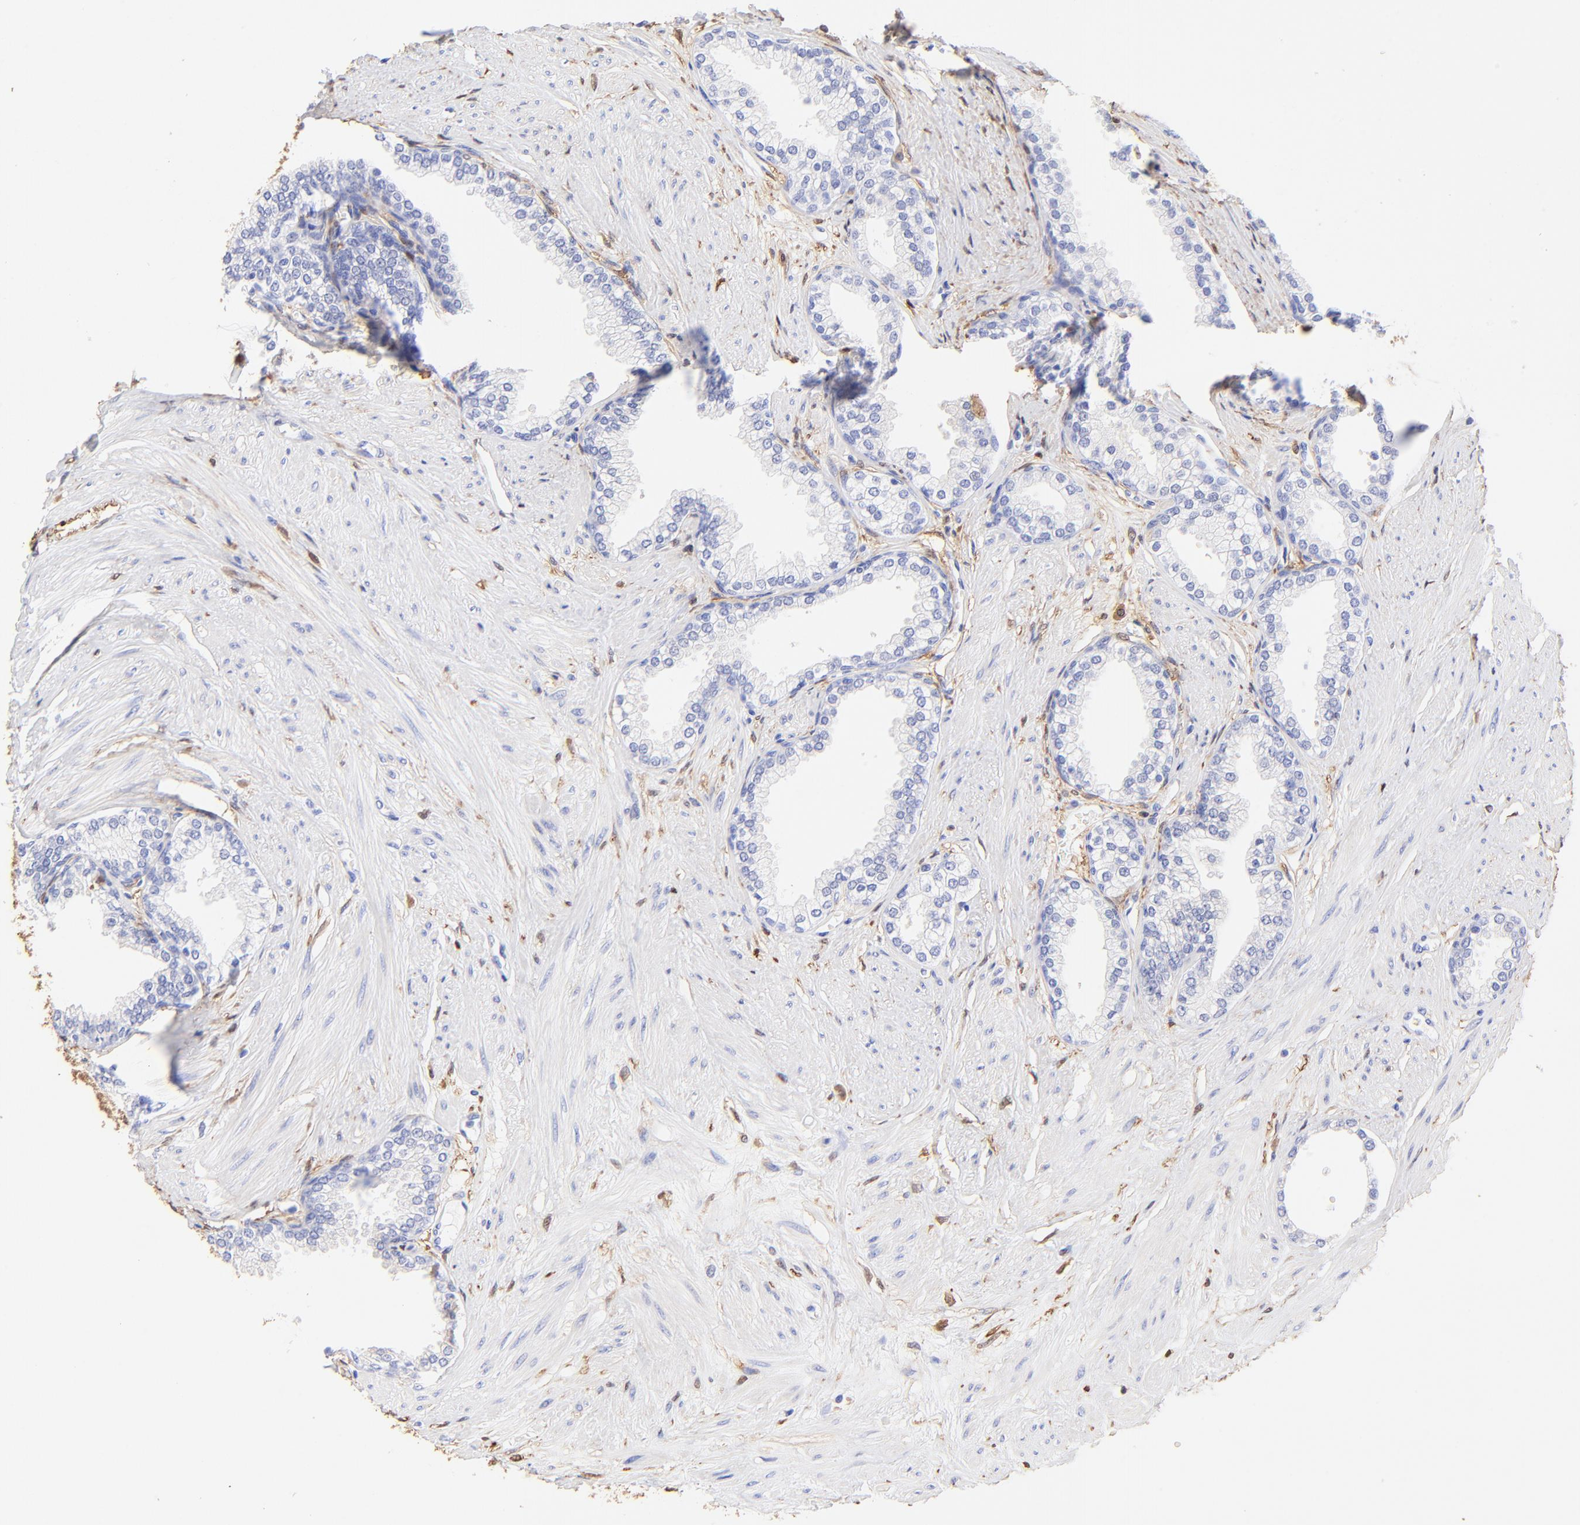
{"staining": {"intensity": "negative", "quantity": "none", "location": "none"}, "tissue": "prostate", "cell_type": "Glandular cells", "image_type": "normal", "snomed": [{"axis": "morphology", "description": "Normal tissue, NOS"}, {"axis": "topography", "description": "Prostate"}], "caption": "High magnification brightfield microscopy of benign prostate stained with DAB (brown) and counterstained with hematoxylin (blue): glandular cells show no significant positivity. The staining is performed using DAB brown chromogen with nuclei counter-stained in using hematoxylin.", "gene": "ALDH1A1", "patient": {"sex": "male", "age": 64}}